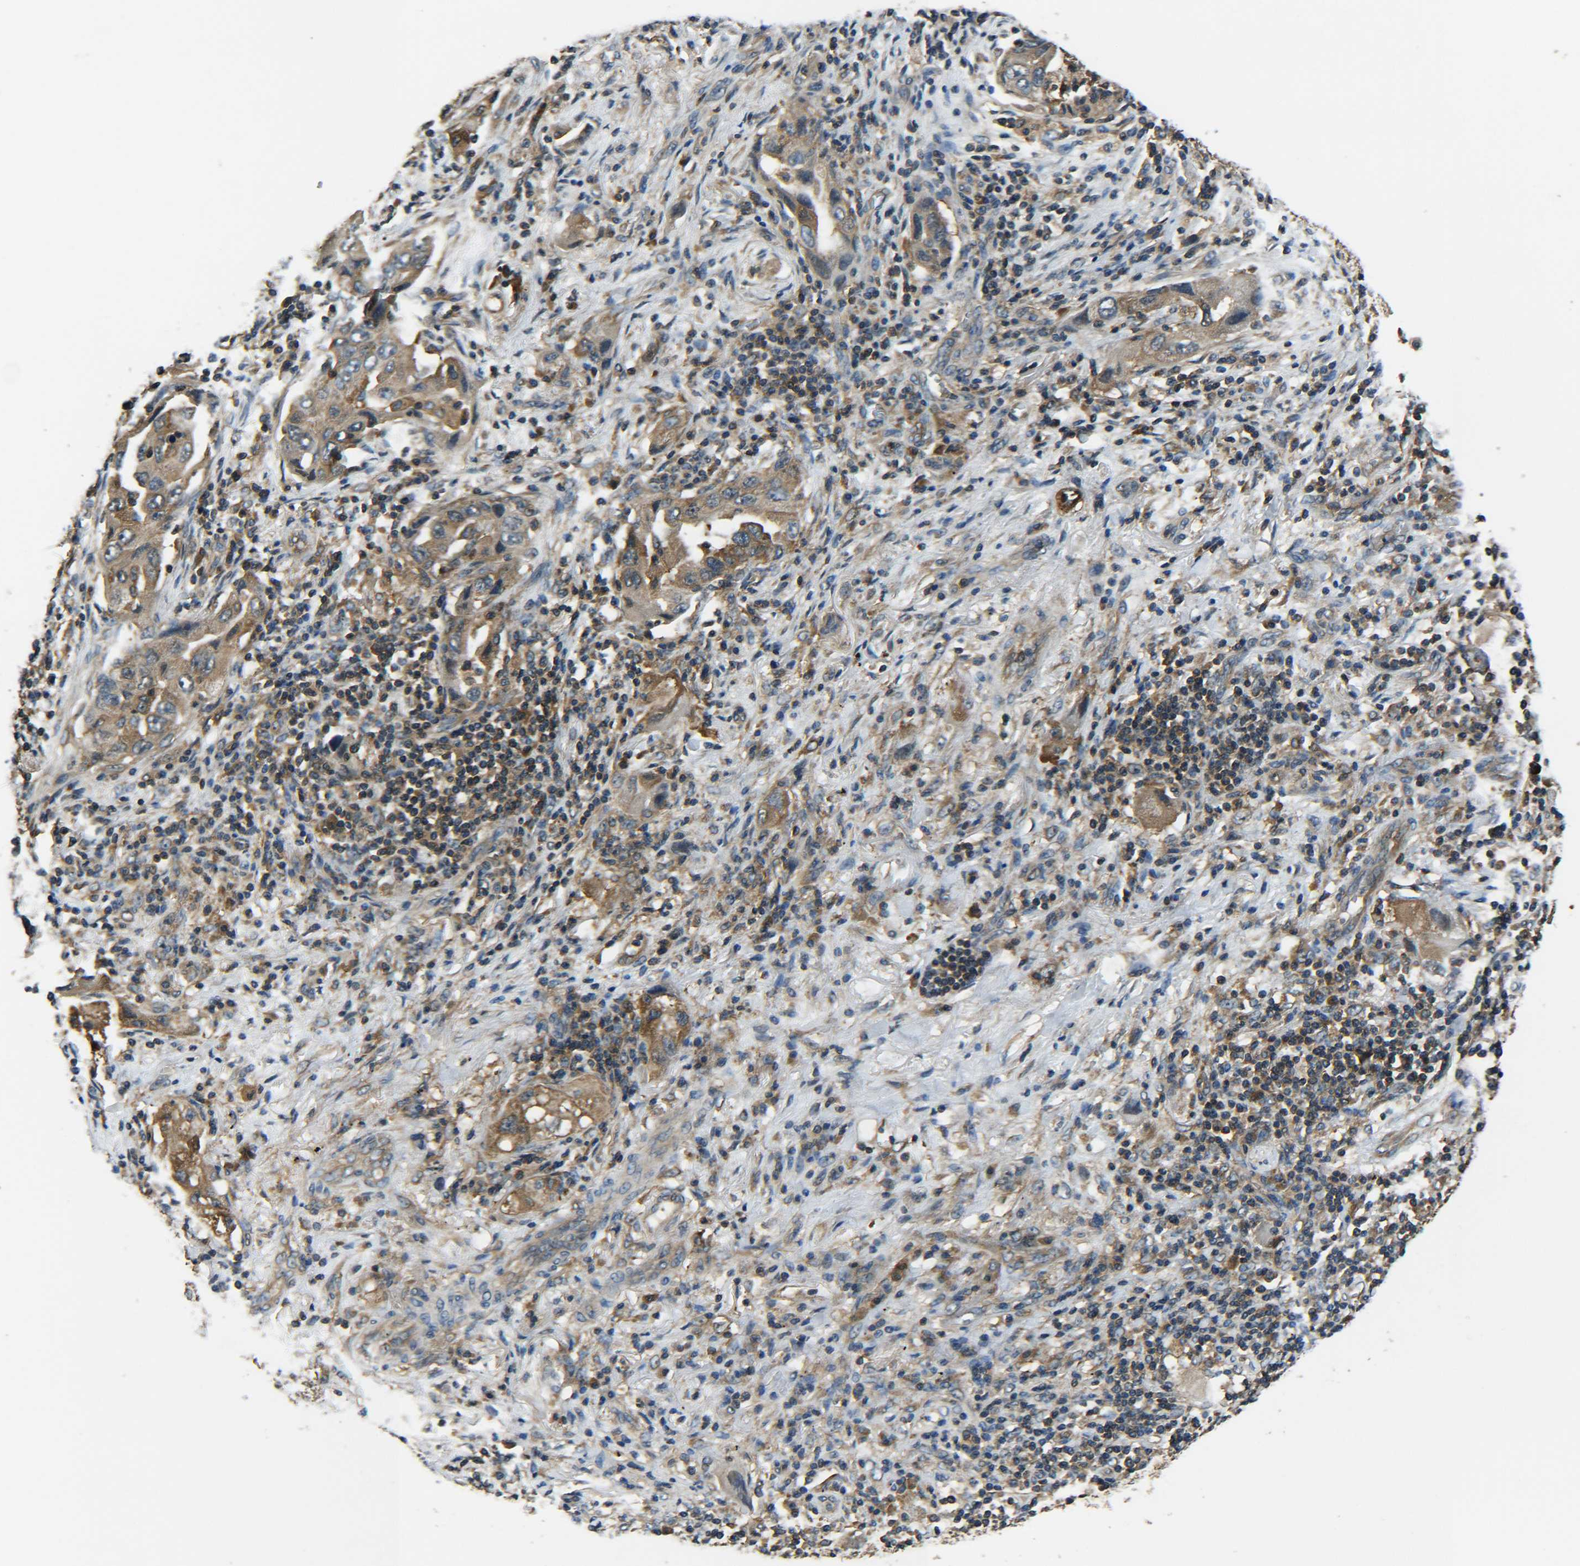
{"staining": {"intensity": "moderate", "quantity": ">75%", "location": "cytoplasmic/membranous"}, "tissue": "lung cancer", "cell_type": "Tumor cells", "image_type": "cancer", "snomed": [{"axis": "morphology", "description": "Adenocarcinoma, NOS"}, {"axis": "topography", "description": "Lung"}], "caption": "Moderate cytoplasmic/membranous protein positivity is appreciated in about >75% of tumor cells in lung adenocarcinoma.", "gene": "PREB", "patient": {"sex": "female", "age": 65}}